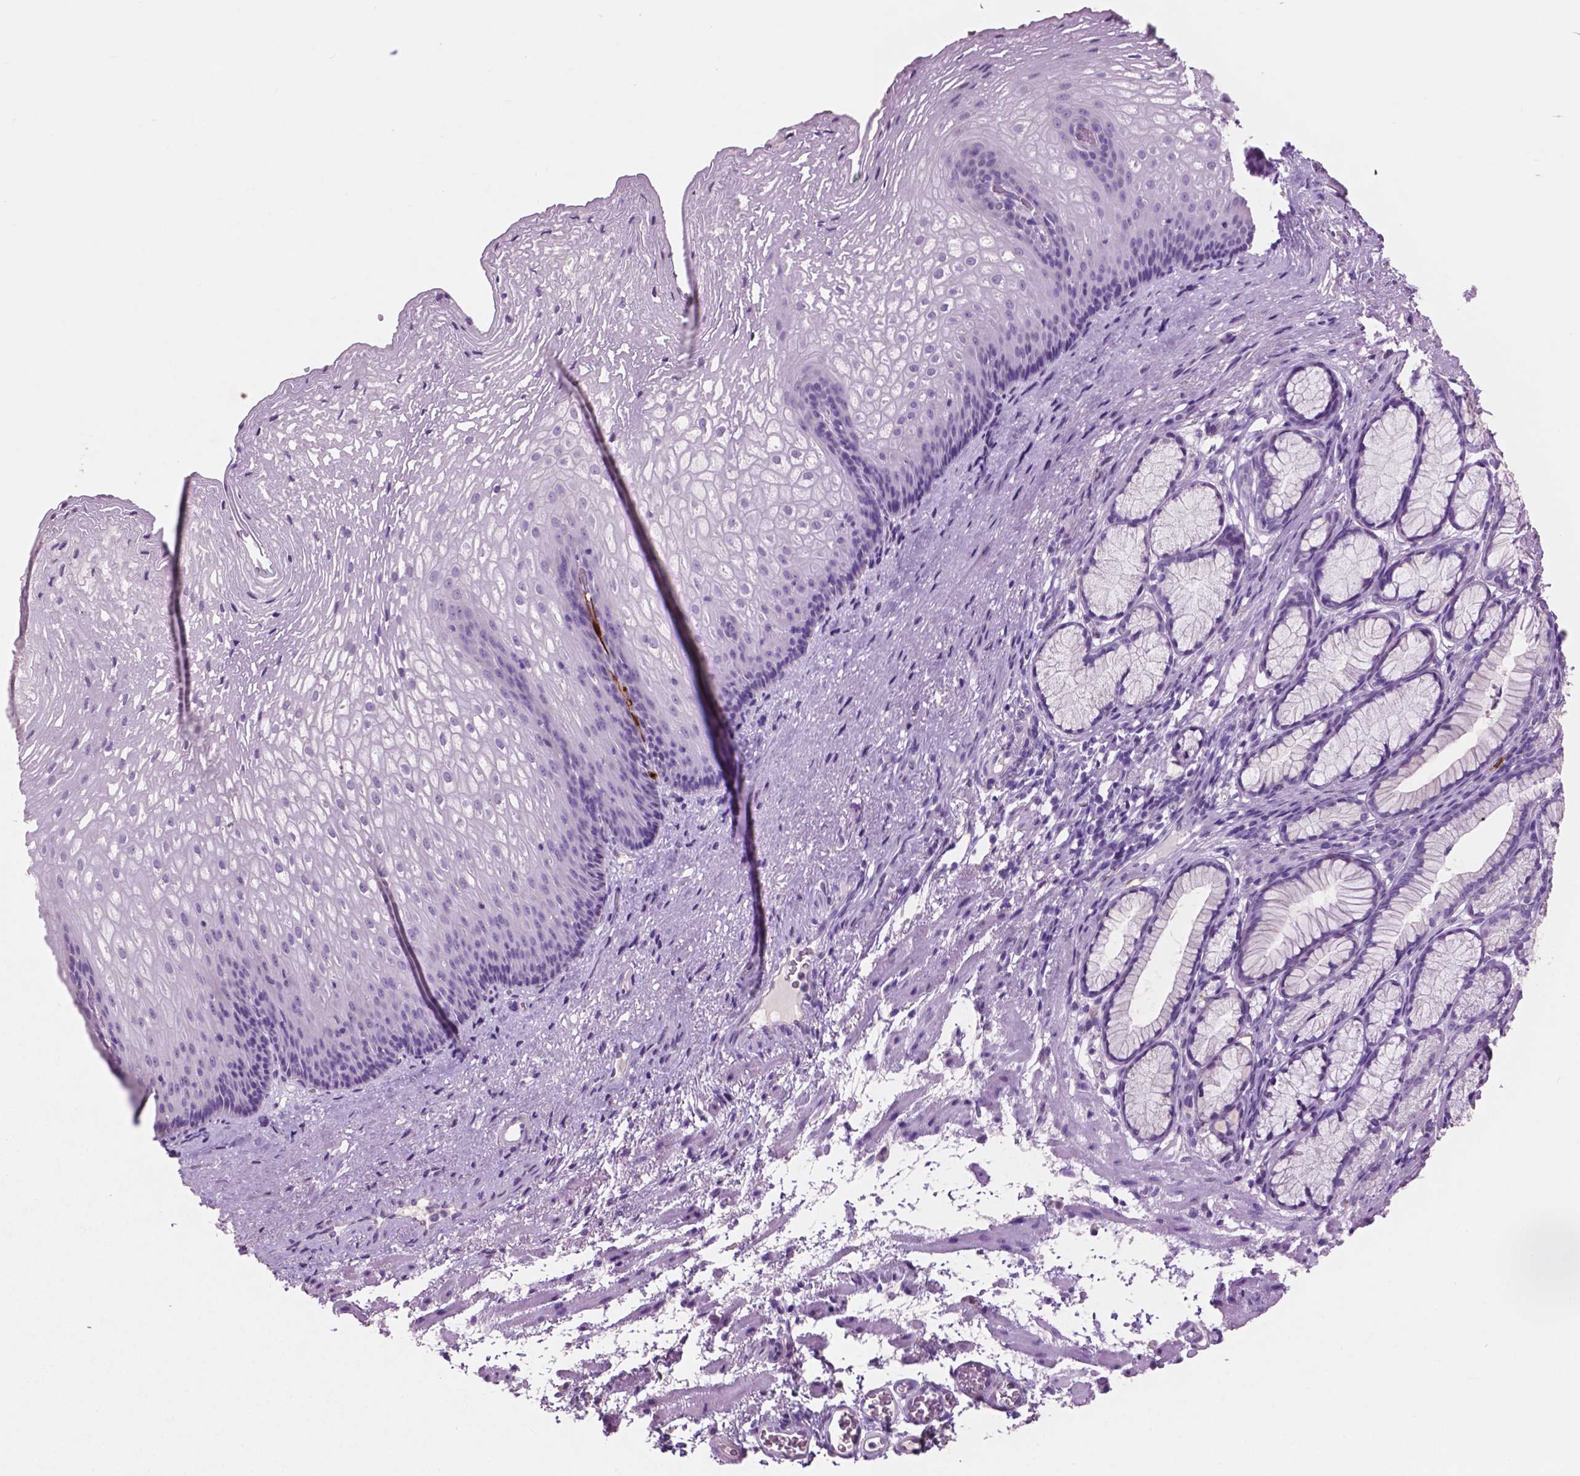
{"staining": {"intensity": "negative", "quantity": "none", "location": "none"}, "tissue": "esophagus", "cell_type": "Squamous epithelial cells", "image_type": "normal", "snomed": [{"axis": "morphology", "description": "Normal tissue, NOS"}, {"axis": "topography", "description": "Esophagus"}], "caption": "Protein analysis of normal esophagus demonstrates no significant expression in squamous epithelial cells. The staining was performed using DAB (3,3'-diaminobenzidine) to visualize the protein expression in brown, while the nuclei were stained in blue with hematoxylin (Magnification: 20x).", "gene": "IDO1", "patient": {"sex": "male", "age": 76}}